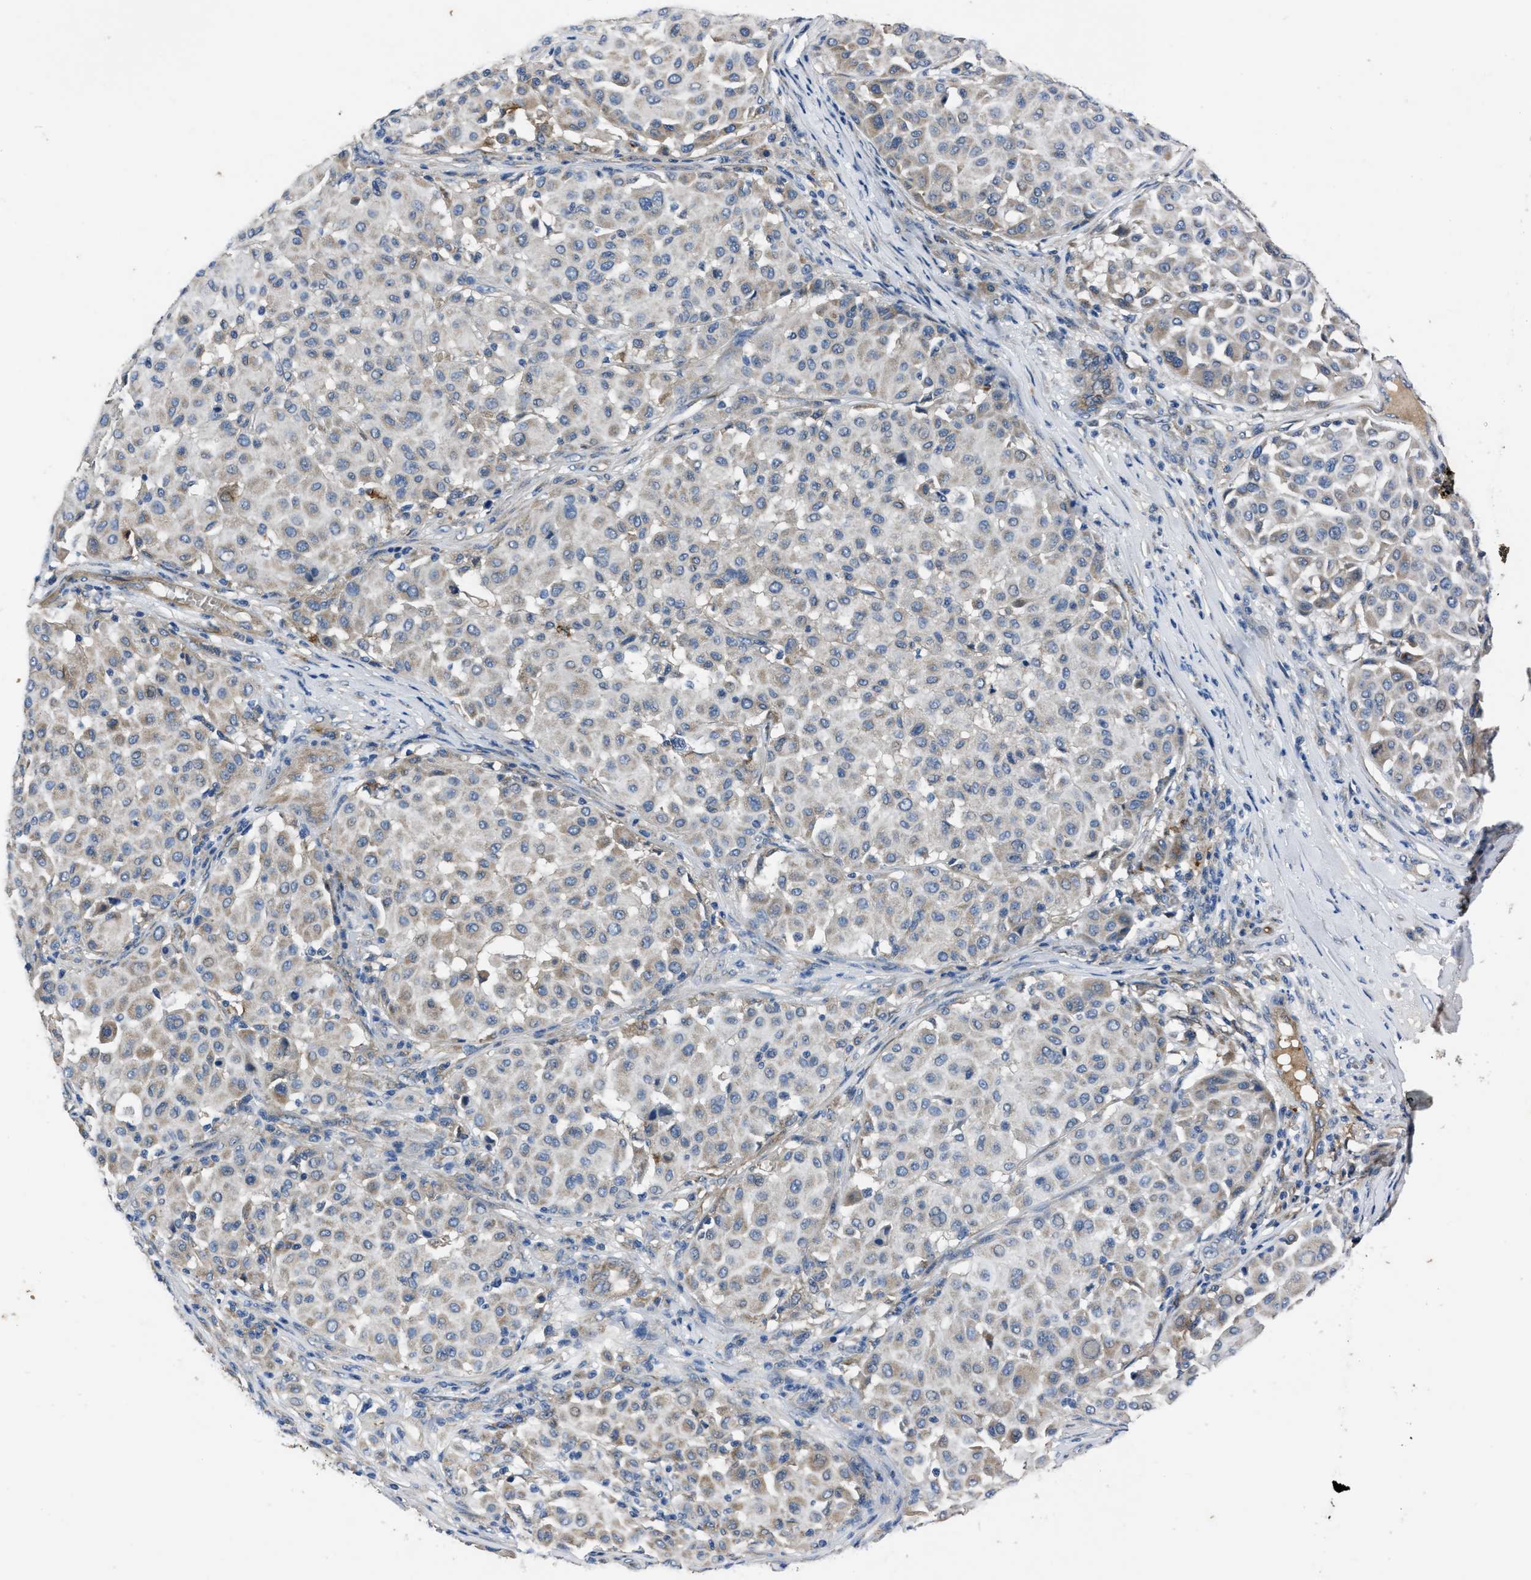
{"staining": {"intensity": "negative", "quantity": "none", "location": "none"}, "tissue": "melanoma", "cell_type": "Tumor cells", "image_type": "cancer", "snomed": [{"axis": "morphology", "description": "Malignant melanoma, Metastatic site"}, {"axis": "topography", "description": "Soft tissue"}], "caption": "High power microscopy photomicrograph of an IHC micrograph of melanoma, revealing no significant staining in tumor cells.", "gene": "ERC1", "patient": {"sex": "male", "age": 41}}